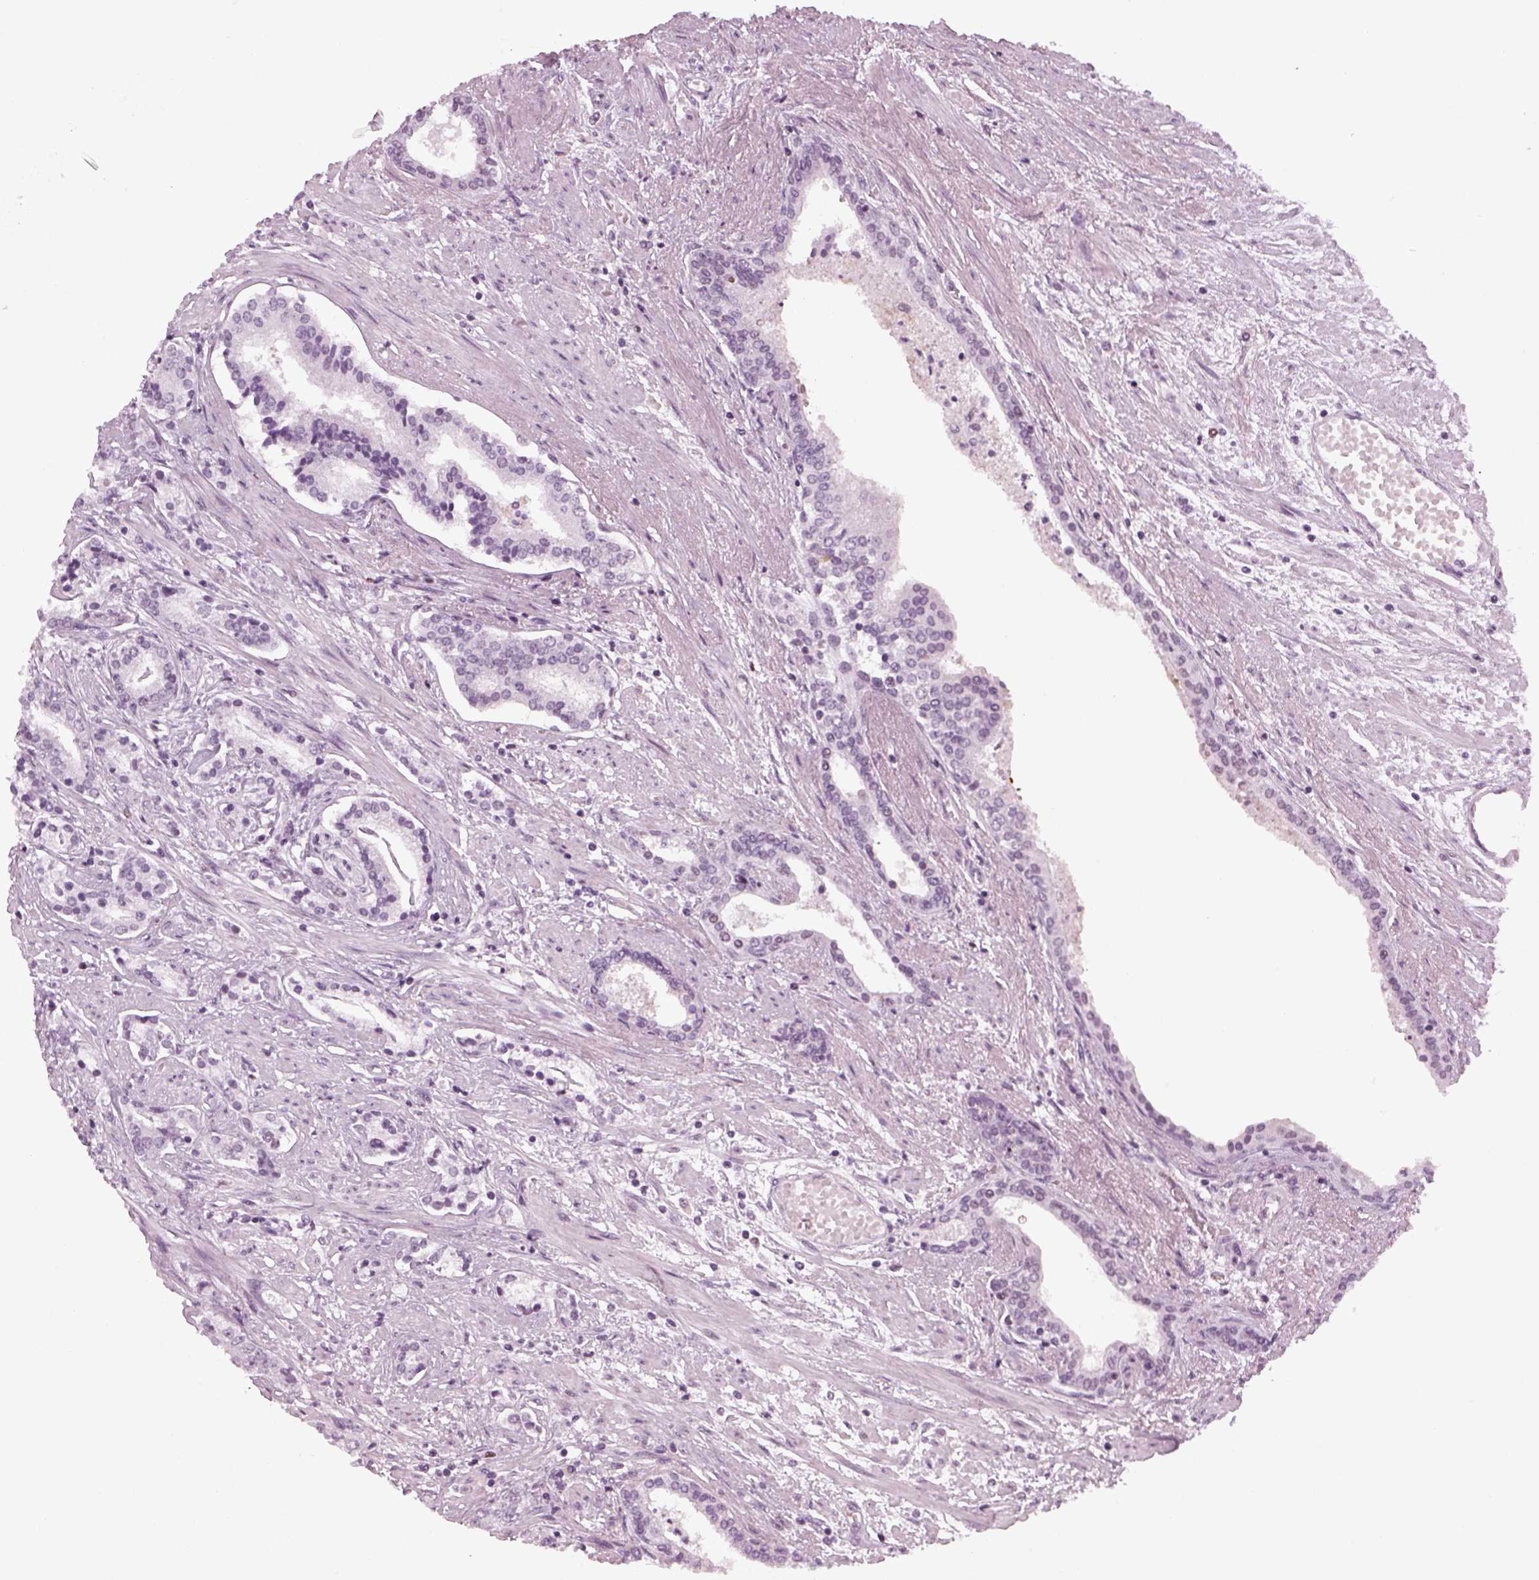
{"staining": {"intensity": "negative", "quantity": "none", "location": "none"}, "tissue": "prostate cancer", "cell_type": "Tumor cells", "image_type": "cancer", "snomed": [{"axis": "morphology", "description": "Adenocarcinoma, NOS"}, {"axis": "topography", "description": "Prostate"}], "caption": "Tumor cells show no significant positivity in prostate cancer. Nuclei are stained in blue.", "gene": "KCNG2", "patient": {"sex": "male", "age": 64}}